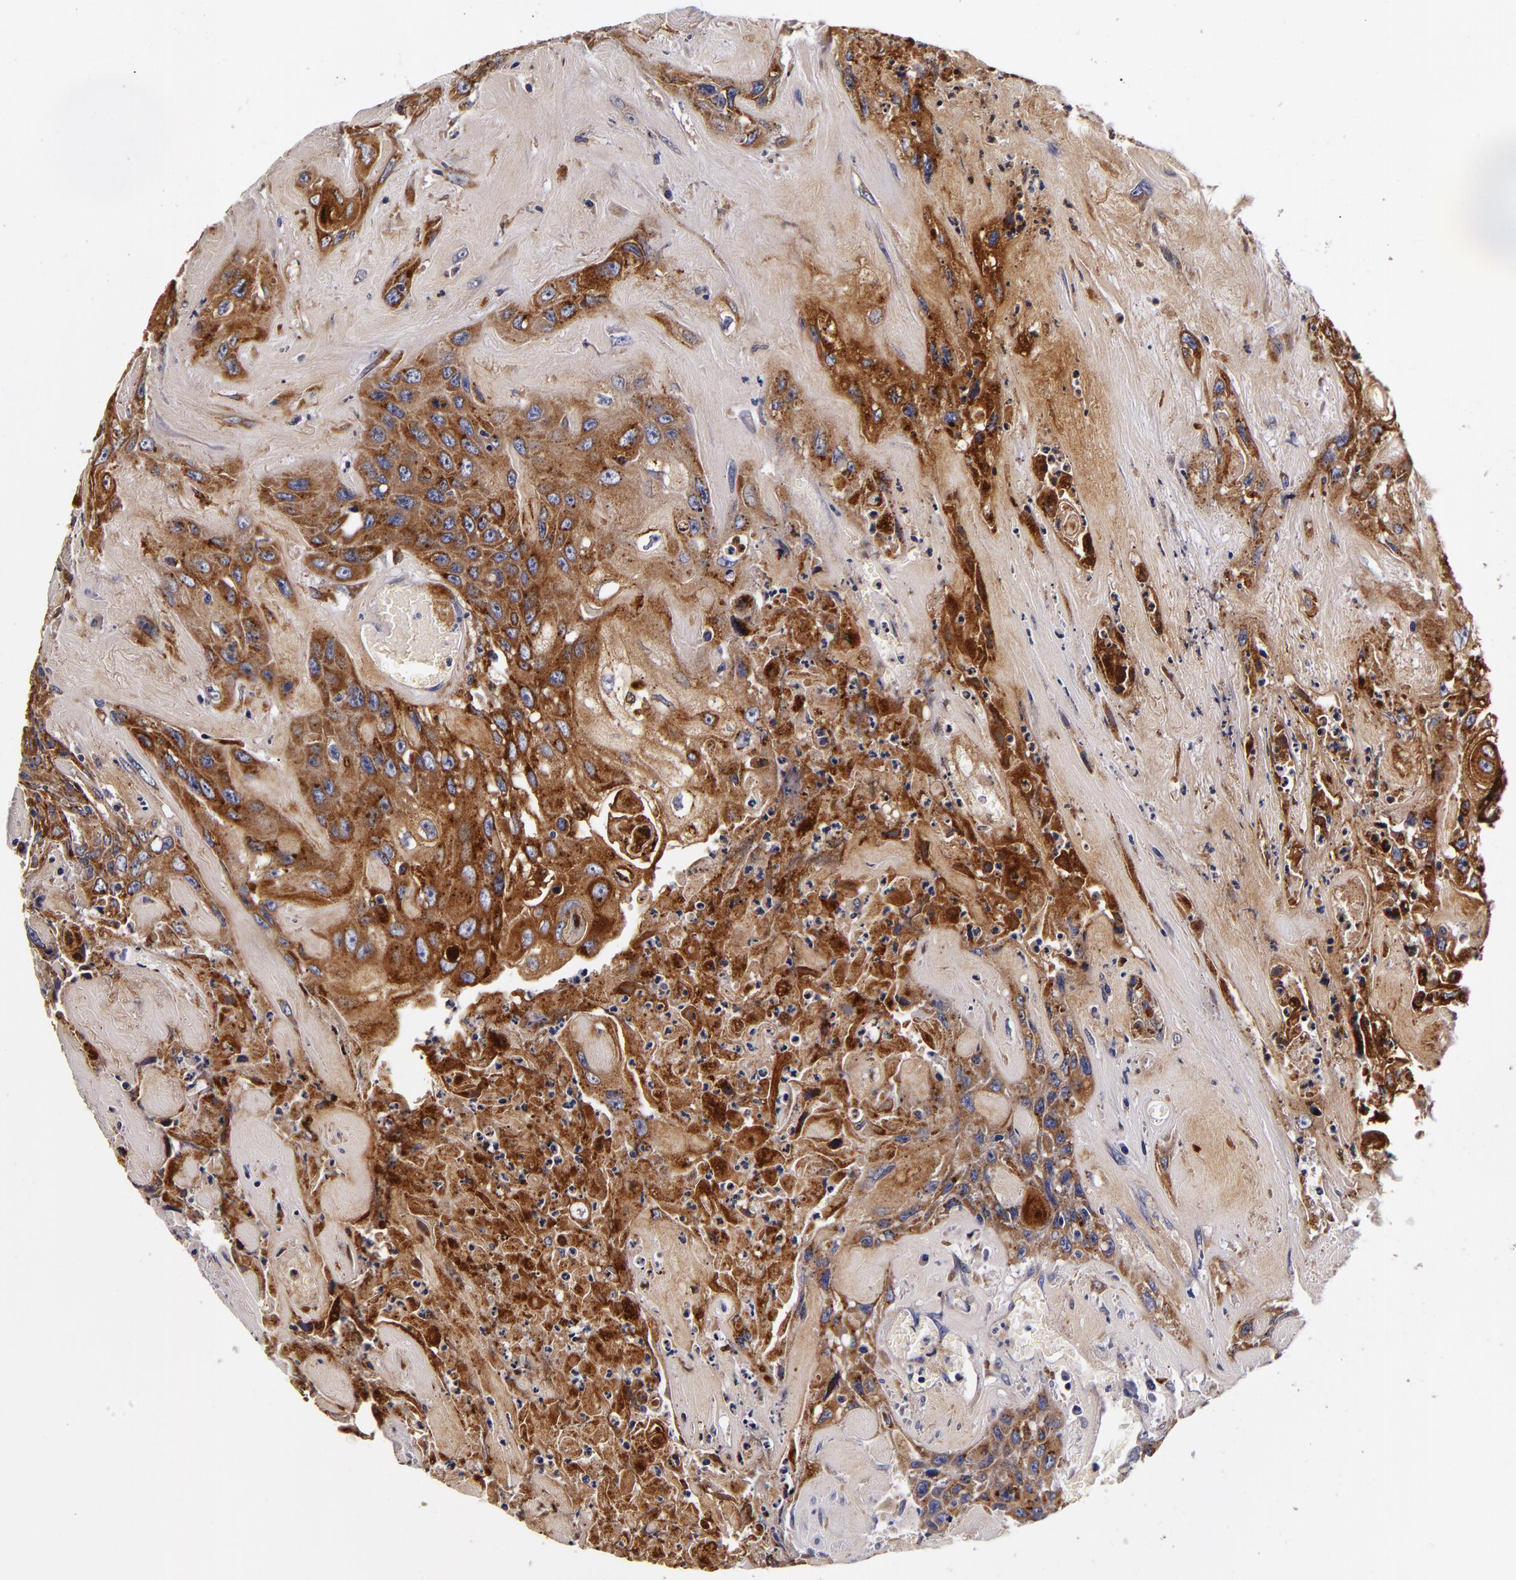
{"staining": {"intensity": "moderate", "quantity": "25%-75%", "location": "cytoplasmic/membranous"}, "tissue": "urothelial cancer", "cell_type": "Tumor cells", "image_type": "cancer", "snomed": [{"axis": "morphology", "description": "Urothelial carcinoma, High grade"}, {"axis": "topography", "description": "Urinary bladder"}], "caption": "This histopathology image reveals immunohistochemistry (IHC) staining of human high-grade urothelial carcinoma, with medium moderate cytoplasmic/membranous staining in about 25%-75% of tumor cells.", "gene": "LGALS3BP", "patient": {"sex": "female", "age": 84}}